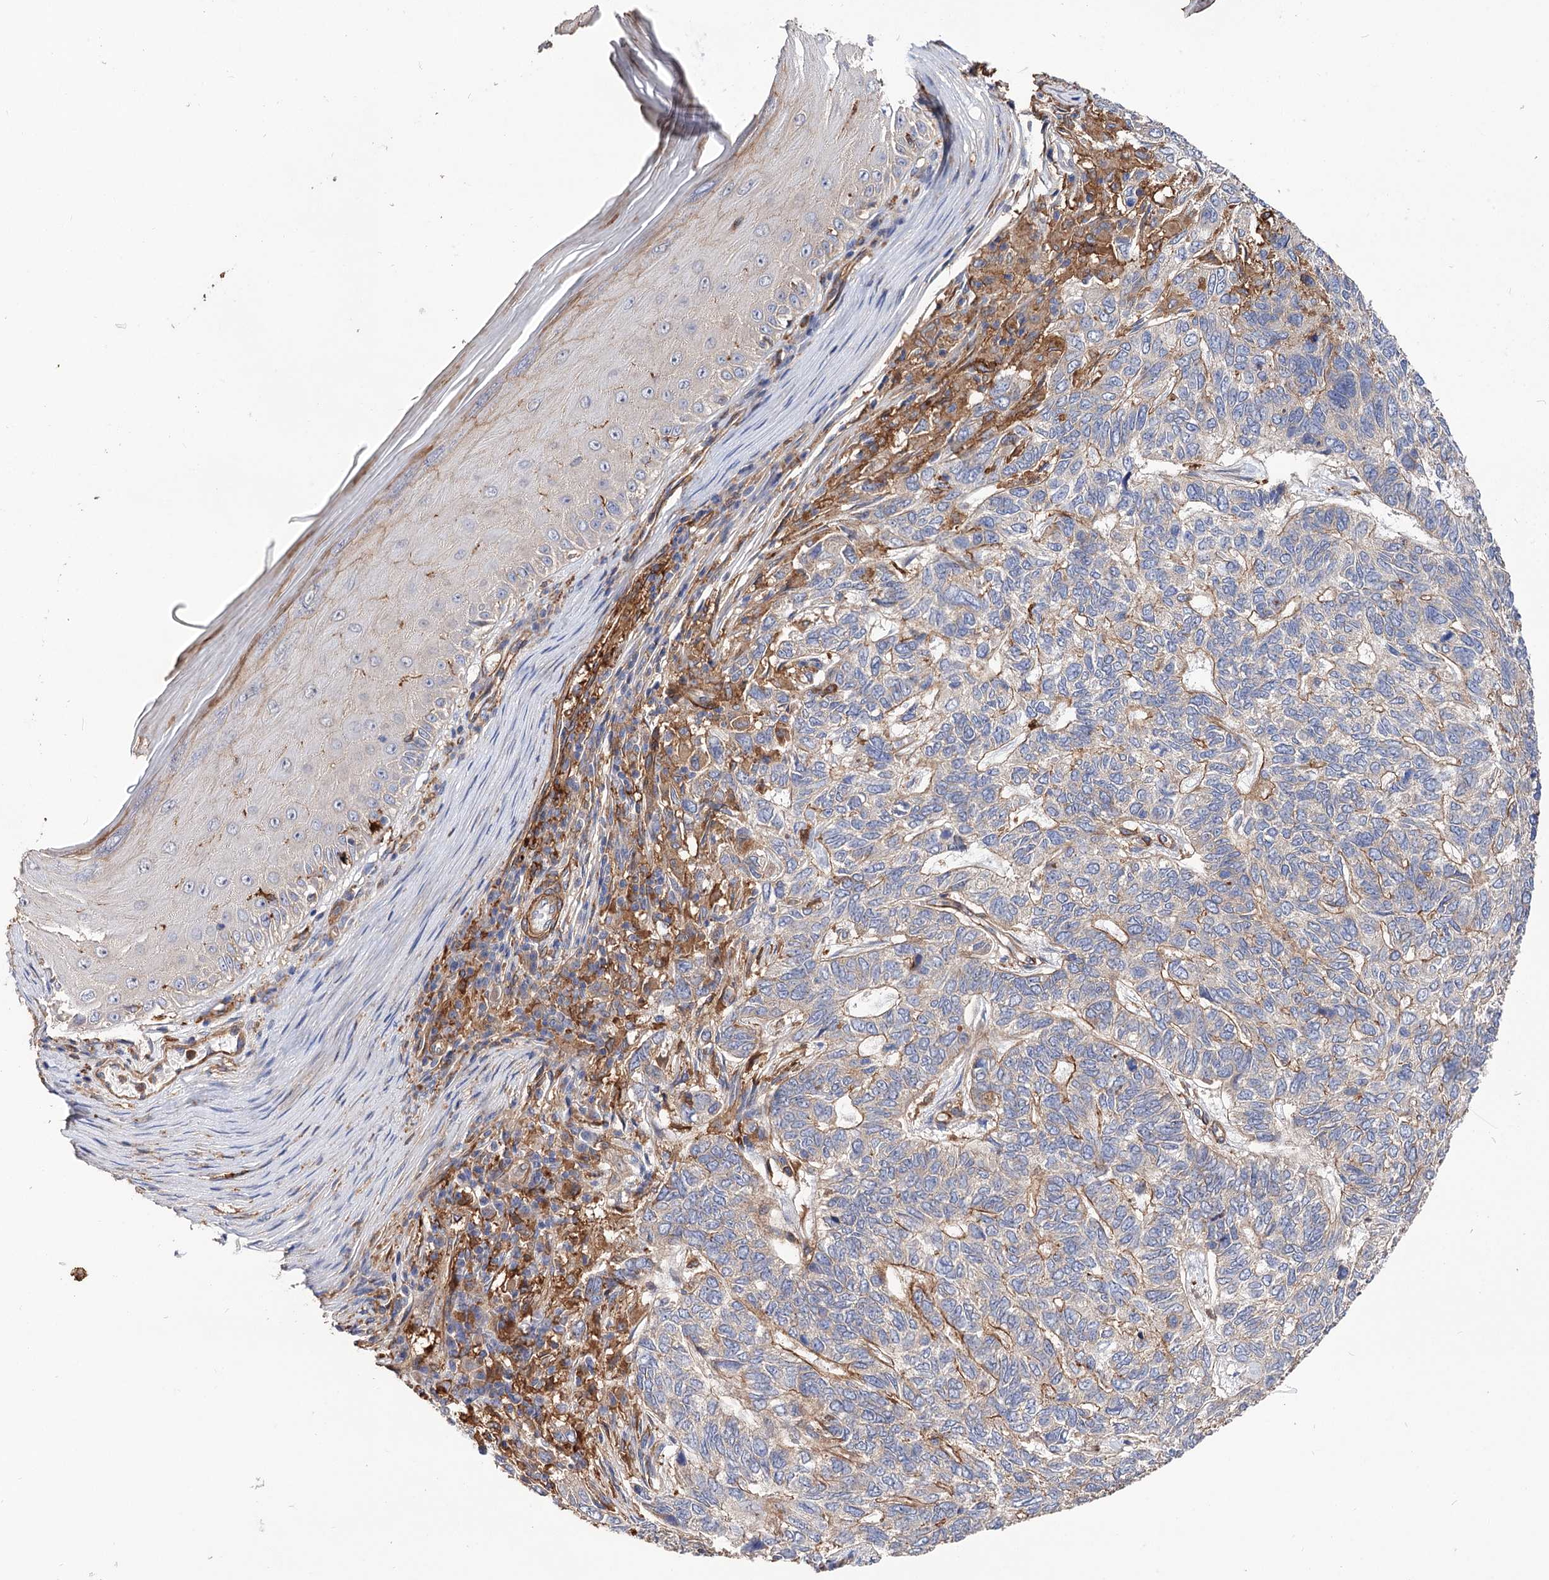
{"staining": {"intensity": "moderate", "quantity": "<25%", "location": "cytoplasmic/membranous"}, "tissue": "skin cancer", "cell_type": "Tumor cells", "image_type": "cancer", "snomed": [{"axis": "morphology", "description": "Basal cell carcinoma"}, {"axis": "topography", "description": "Skin"}], "caption": "Moderate cytoplasmic/membranous staining is seen in approximately <25% of tumor cells in skin cancer (basal cell carcinoma). (DAB IHC, brown staining for protein, blue staining for nuclei).", "gene": "CSAD", "patient": {"sex": "female", "age": 65}}